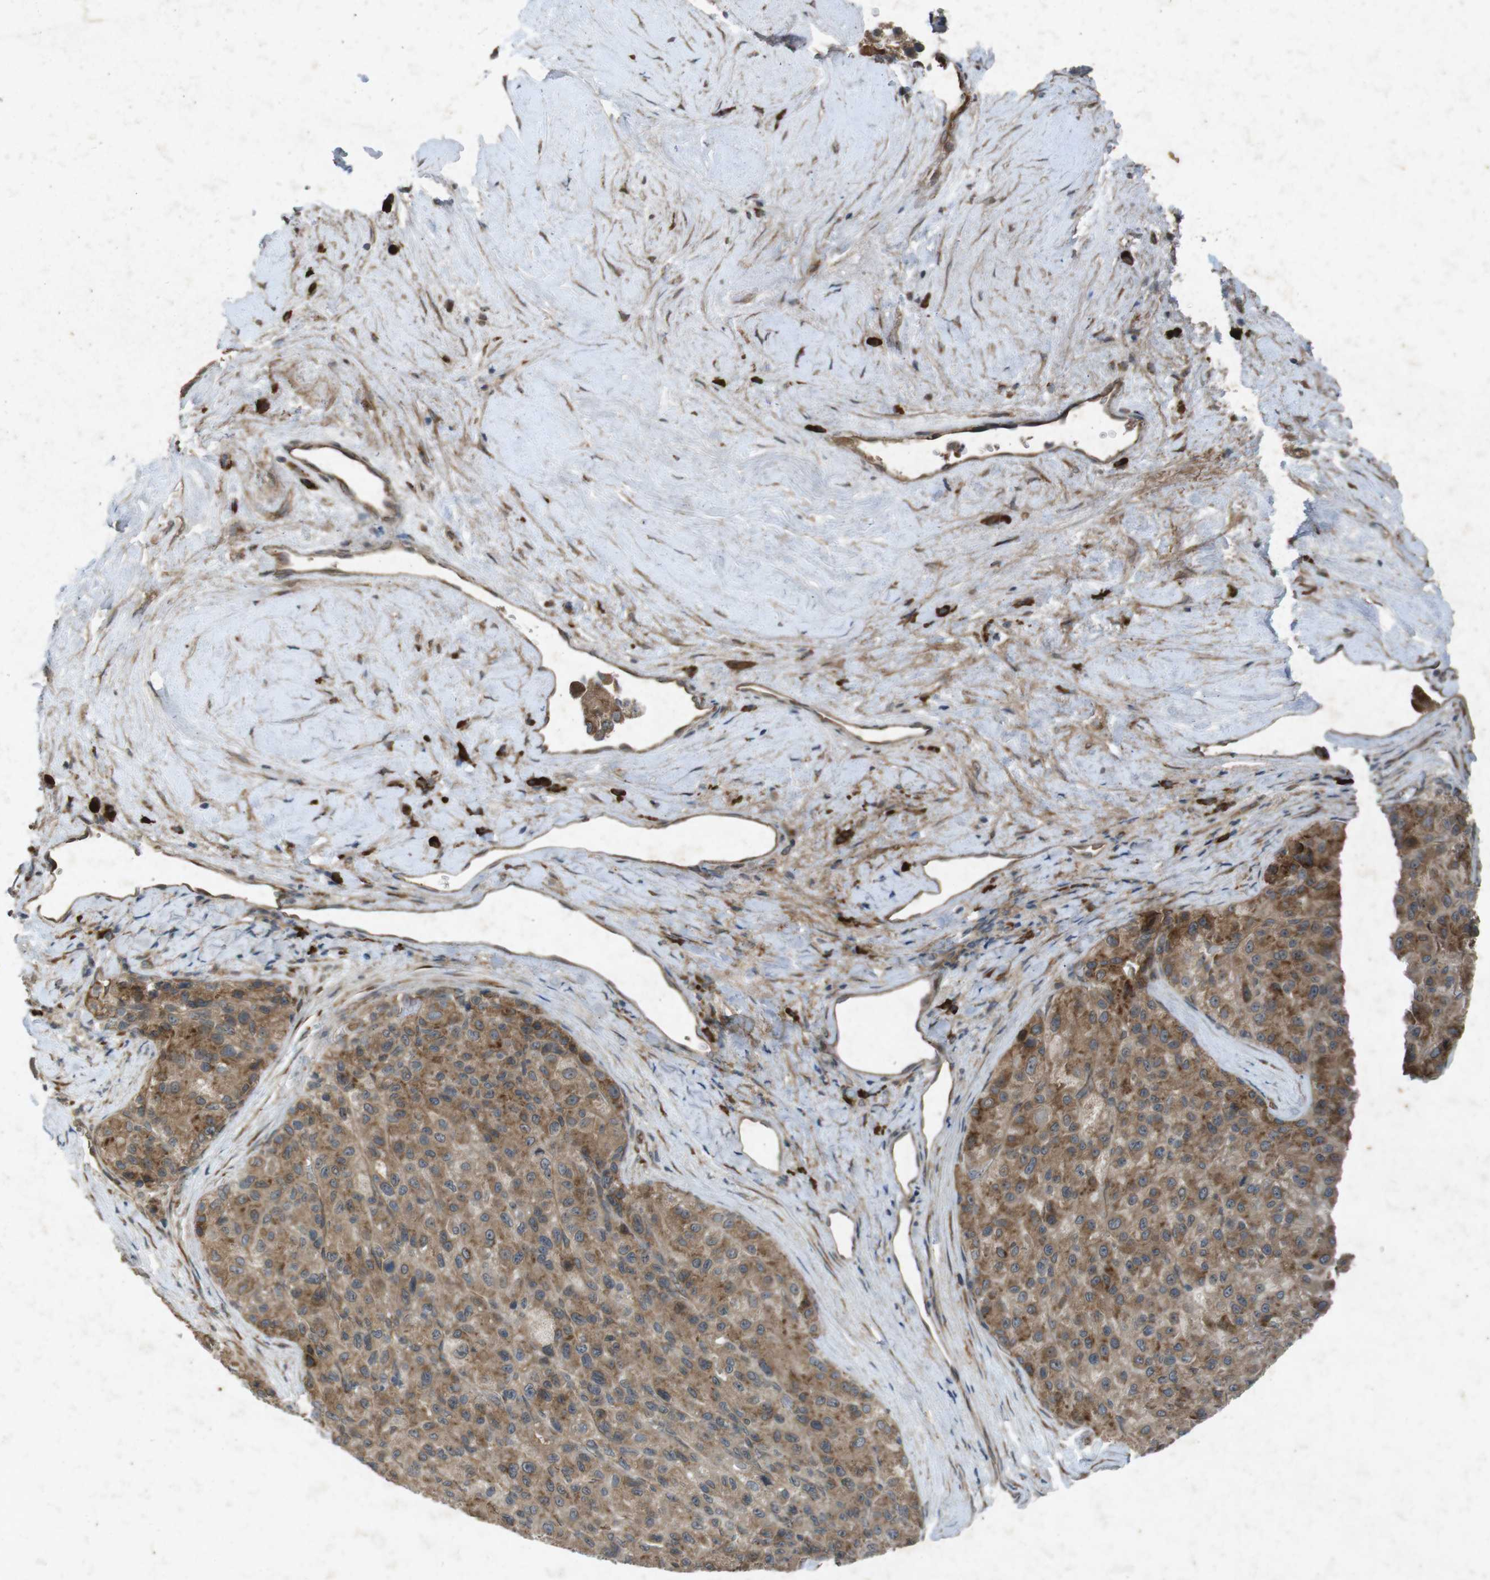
{"staining": {"intensity": "moderate", "quantity": ">75%", "location": "cytoplasmic/membranous"}, "tissue": "liver cancer", "cell_type": "Tumor cells", "image_type": "cancer", "snomed": [{"axis": "morphology", "description": "Carcinoma, Hepatocellular, NOS"}, {"axis": "topography", "description": "Liver"}], "caption": "Immunohistochemical staining of human liver hepatocellular carcinoma exhibits moderate cytoplasmic/membranous protein expression in about >75% of tumor cells.", "gene": "FLCN", "patient": {"sex": "male", "age": 80}}